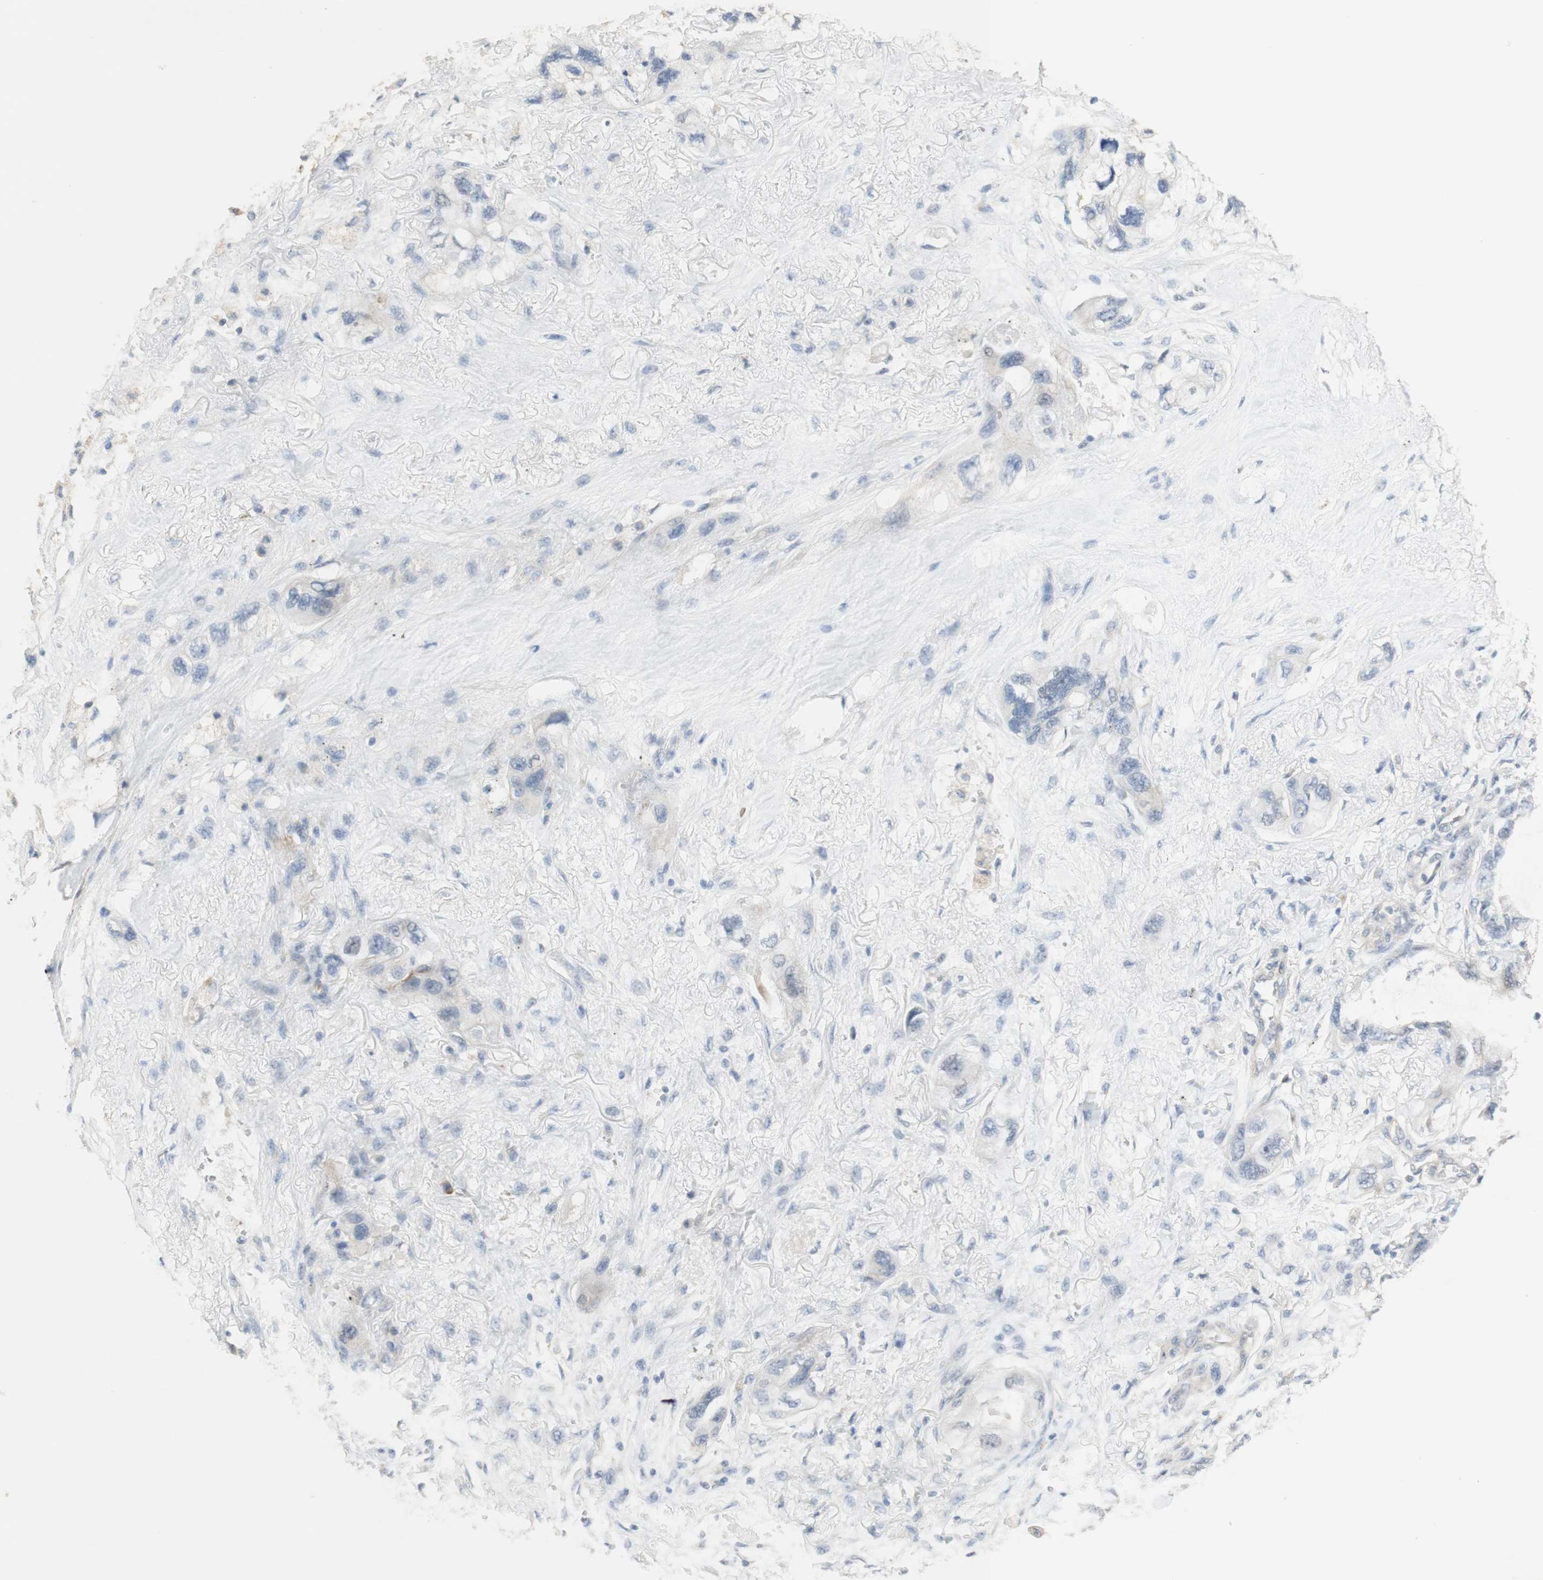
{"staining": {"intensity": "negative", "quantity": "none", "location": "none"}, "tissue": "lung cancer", "cell_type": "Tumor cells", "image_type": "cancer", "snomed": [{"axis": "morphology", "description": "Squamous cell carcinoma, NOS"}, {"axis": "topography", "description": "Lung"}], "caption": "Lung squamous cell carcinoma was stained to show a protein in brown. There is no significant staining in tumor cells.", "gene": "MANEA", "patient": {"sex": "female", "age": 73}}